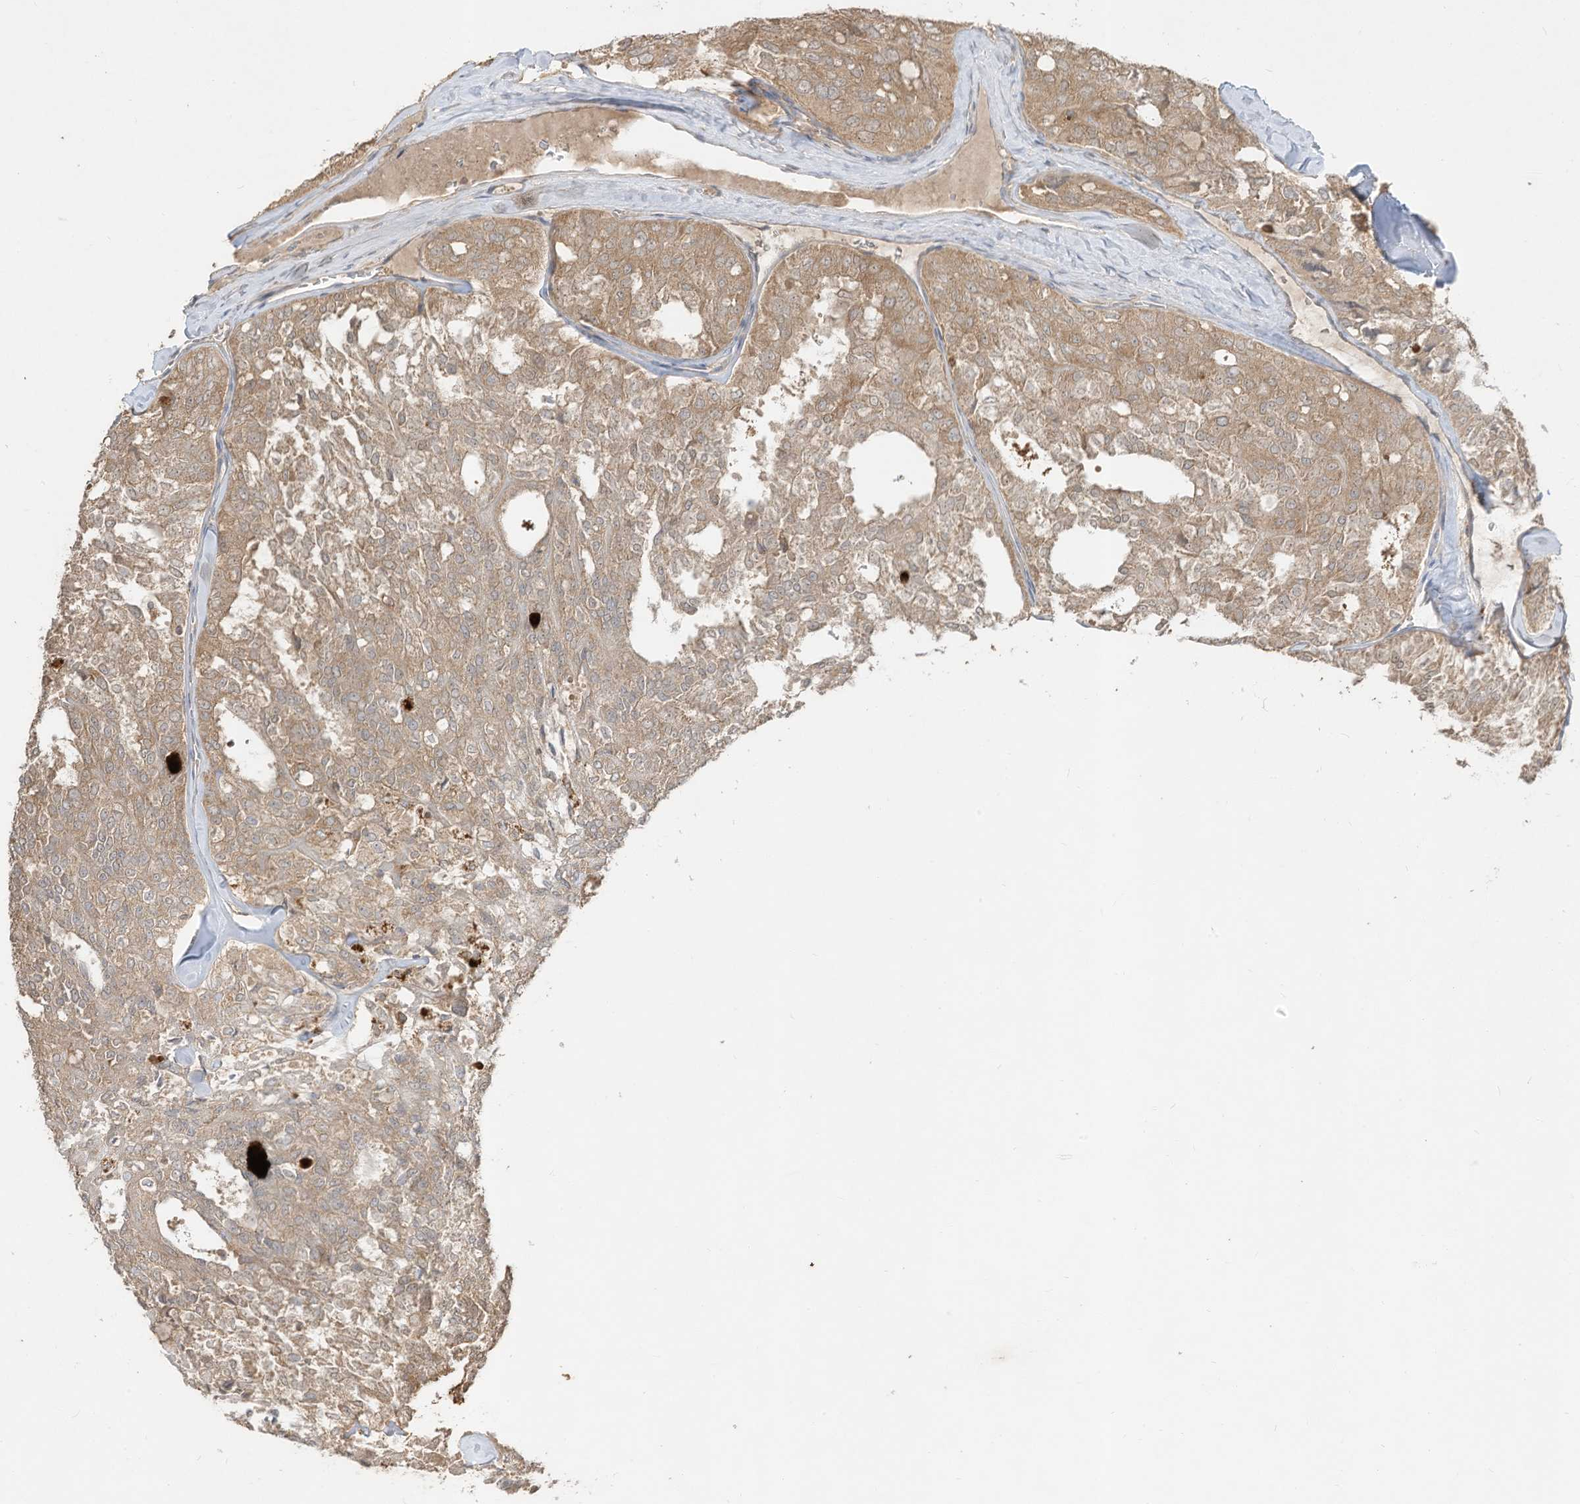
{"staining": {"intensity": "moderate", "quantity": ">75%", "location": "cytoplasmic/membranous"}, "tissue": "thyroid cancer", "cell_type": "Tumor cells", "image_type": "cancer", "snomed": [{"axis": "morphology", "description": "Follicular adenoma carcinoma, NOS"}, {"axis": "topography", "description": "Thyroid gland"}], "caption": "Moderate cytoplasmic/membranous protein expression is present in approximately >75% of tumor cells in follicular adenoma carcinoma (thyroid). Using DAB (3,3'-diaminobenzidine) (brown) and hematoxylin (blue) stains, captured at high magnification using brightfield microscopy.", "gene": "LDAH", "patient": {"sex": "male", "age": 75}}